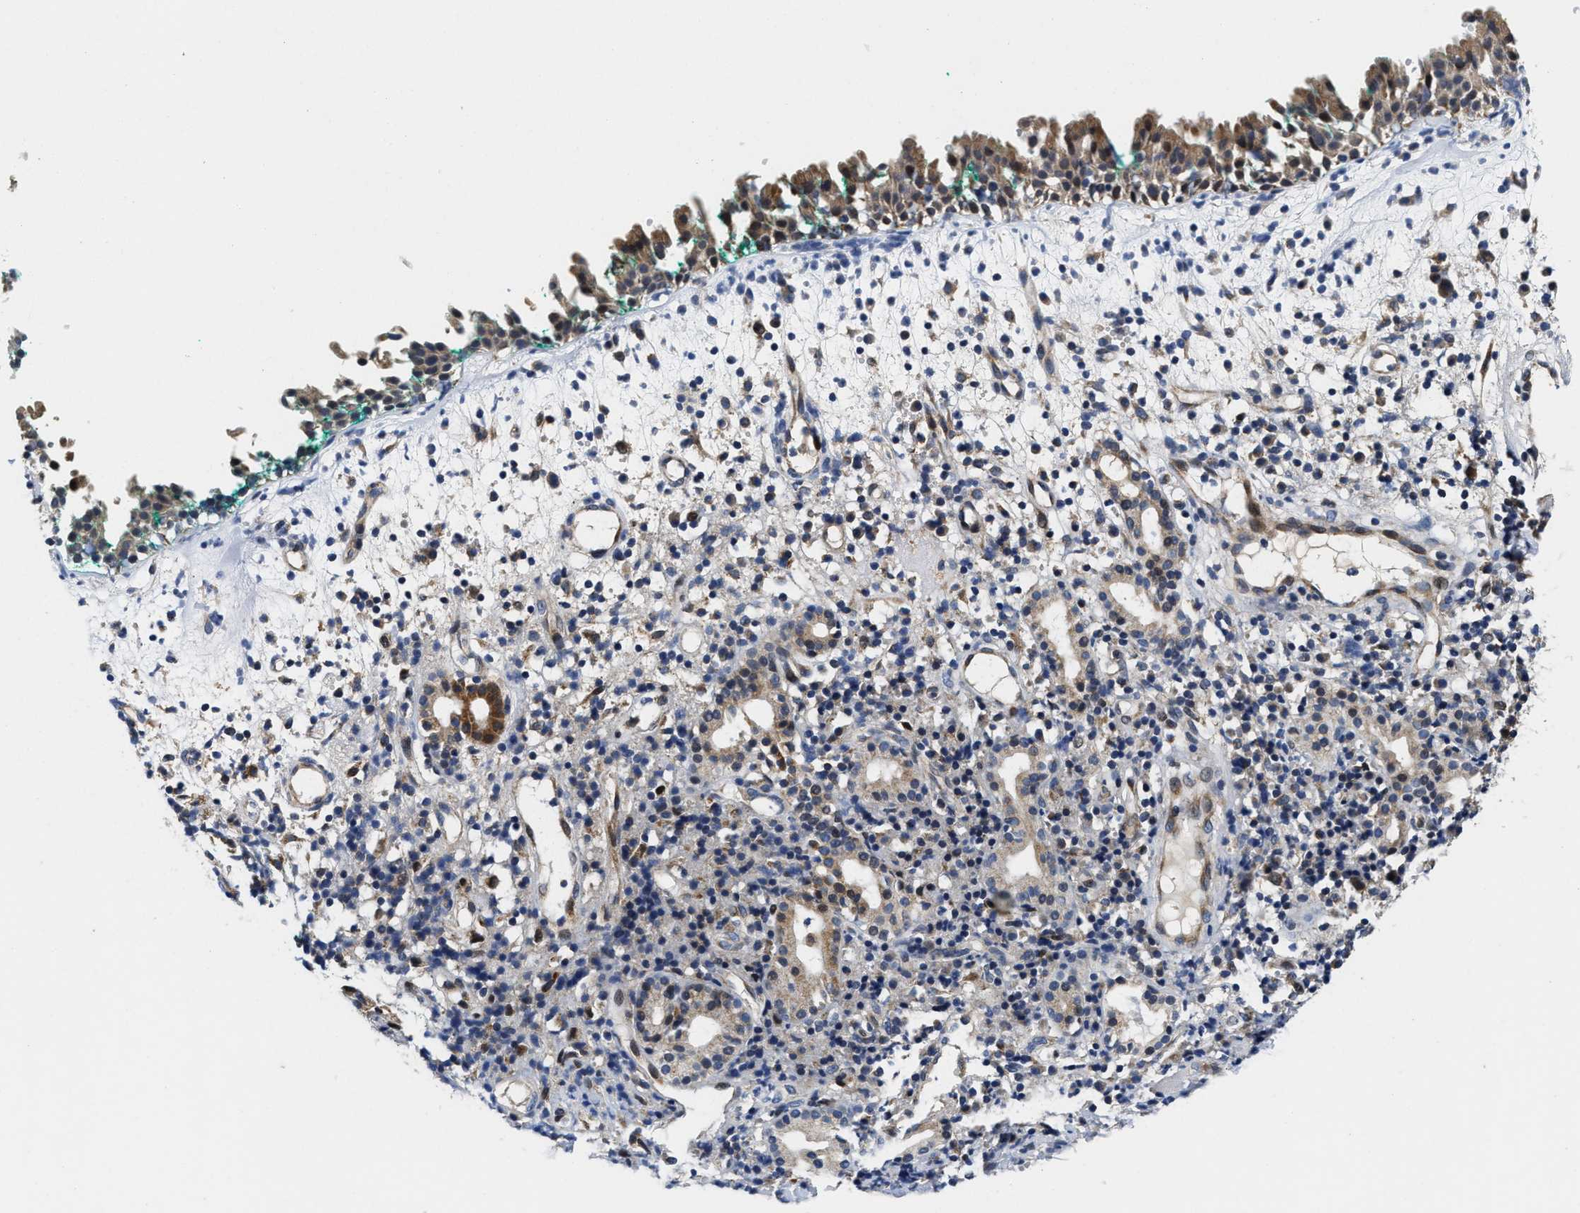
{"staining": {"intensity": "moderate", "quantity": ">75%", "location": "cytoplasmic/membranous"}, "tissue": "nasopharynx", "cell_type": "Respiratory epithelial cells", "image_type": "normal", "snomed": [{"axis": "morphology", "description": "Normal tissue, NOS"}, {"axis": "morphology", "description": "Basal cell carcinoma"}, {"axis": "topography", "description": "Cartilage tissue"}, {"axis": "topography", "description": "Nasopharynx"}, {"axis": "topography", "description": "Oral tissue"}], "caption": "This micrograph demonstrates immunohistochemistry staining of unremarkable human nasopharynx, with medium moderate cytoplasmic/membranous positivity in approximately >75% of respiratory epithelial cells.", "gene": "SCYL2", "patient": {"sex": "female", "age": 77}}